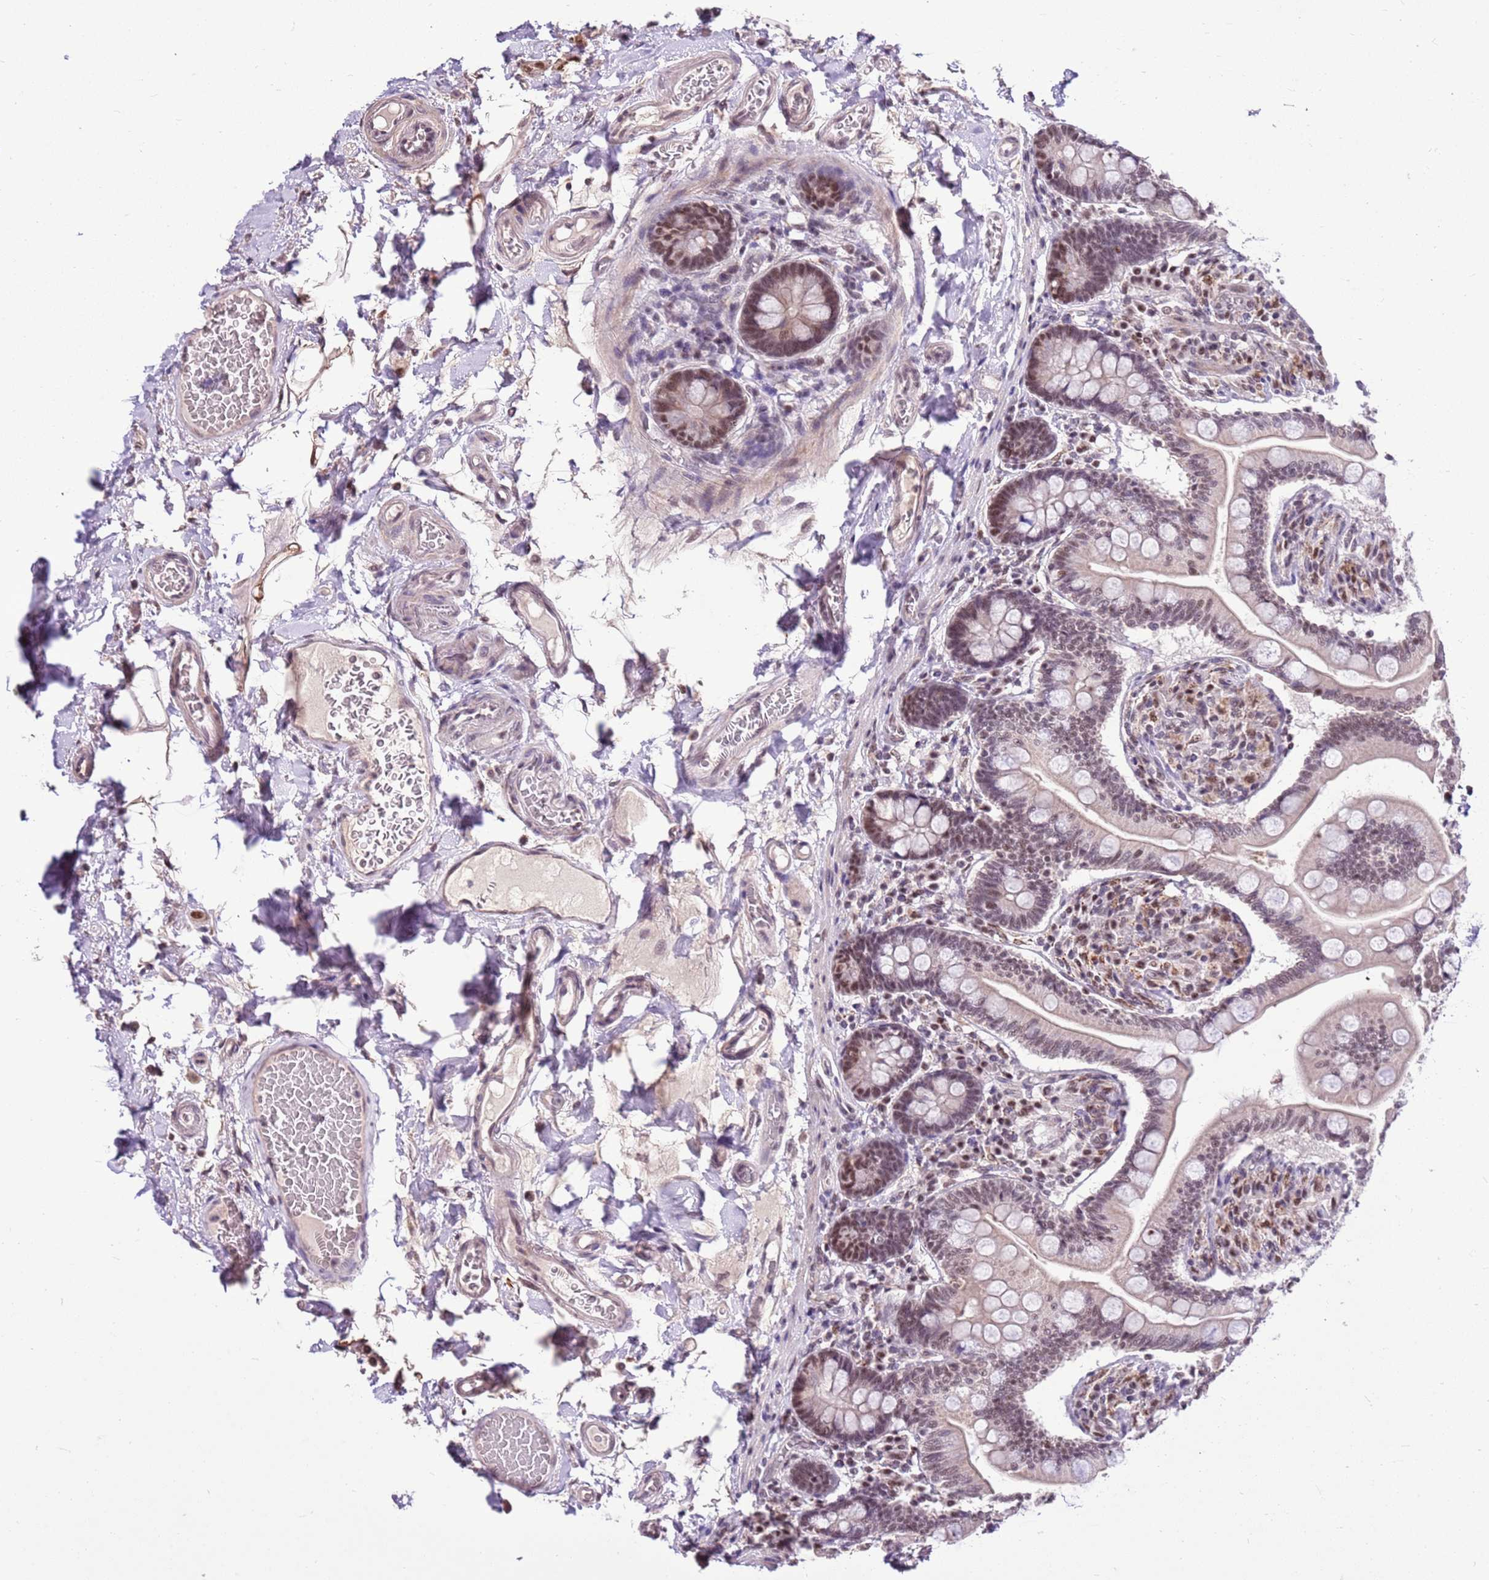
{"staining": {"intensity": "moderate", "quantity": ">75%", "location": "nuclear"}, "tissue": "small intestine", "cell_type": "Glandular cells", "image_type": "normal", "snomed": [{"axis": "morphology", "description": "Normal tissue, NOS"}, {"axis": "topography", "description": "Small intestine"}], "caption": "Small intestine stained with DAB IHC reveals medium levels of moderate nuclear staining in about >75% of glandular cells. Nuclei are stained in blue.", "gene": "AKAP8L", "patient": {"sex": "female", "age": 64}}